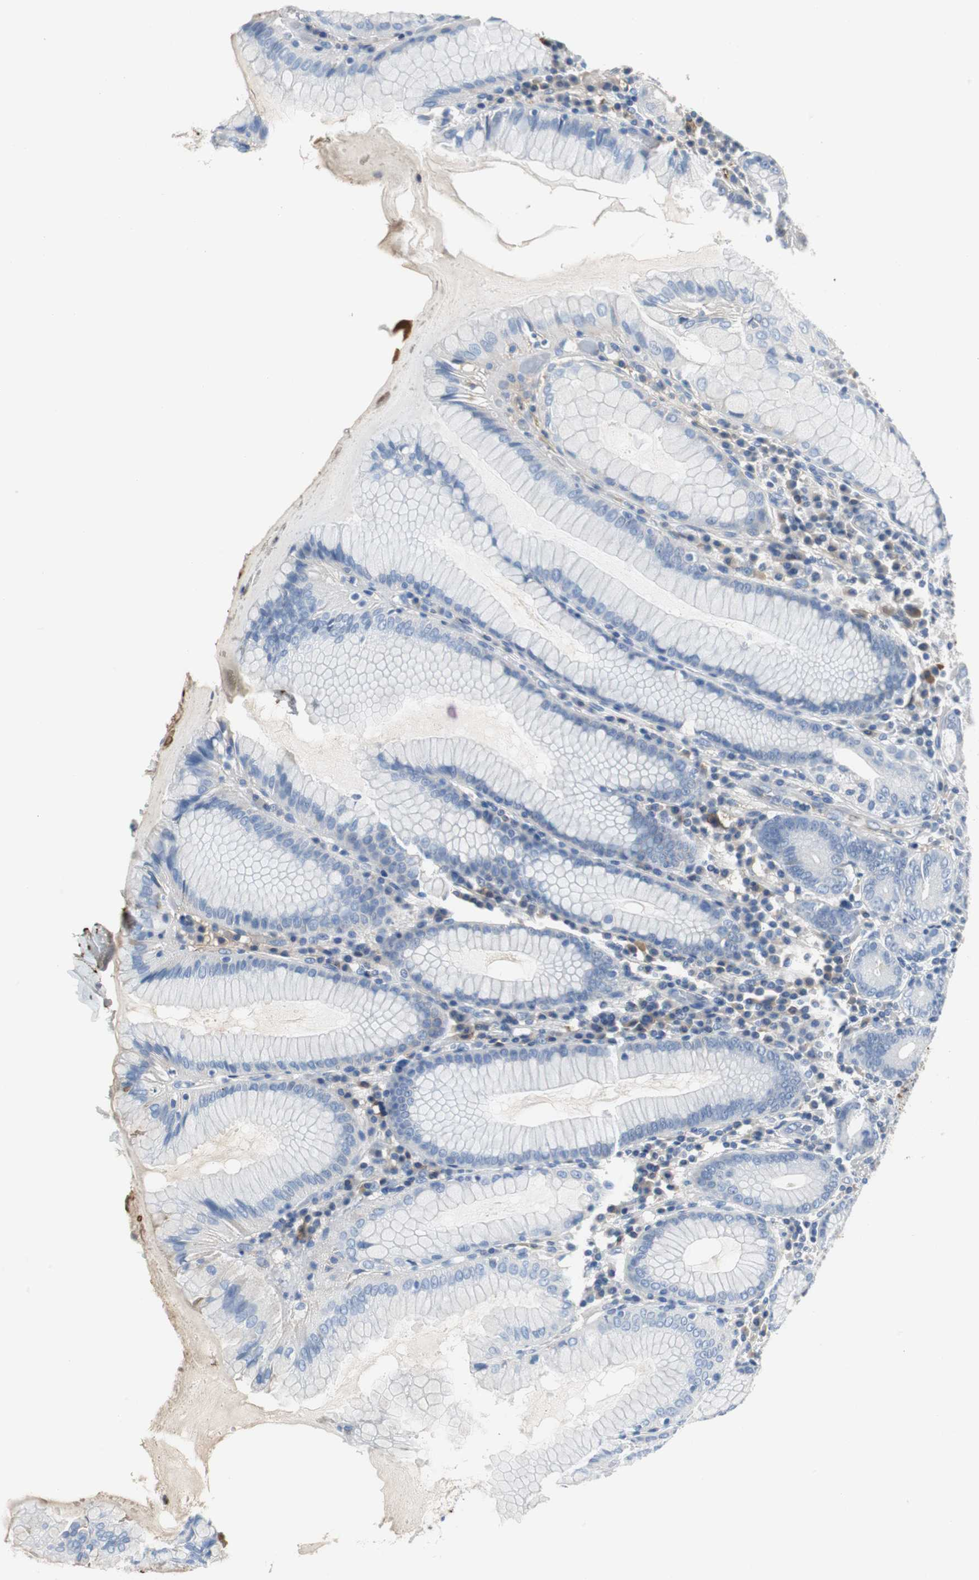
{"staining": {"intensity": "weak", "quantity": "25%-75%", "location": "cytoplasmic/membranous"}, "tissue": "stomach", "cell_type": "Glandular cells", "image_type": "normal", "snomed": [{"axis": "morphology", "description": "Normal tissue, NOS"}, {"axis": "topography", "description": "Stomach, lower"}], "caption": "IHC histopathology image of benign stomach stained for a protein (brown), which exhibits low levels of weak cytoplasmic/membranous positivity in about 25%-75% of glandular cells.", "gene": "APCS", "patient": {"sex": "female", "age": 76}}